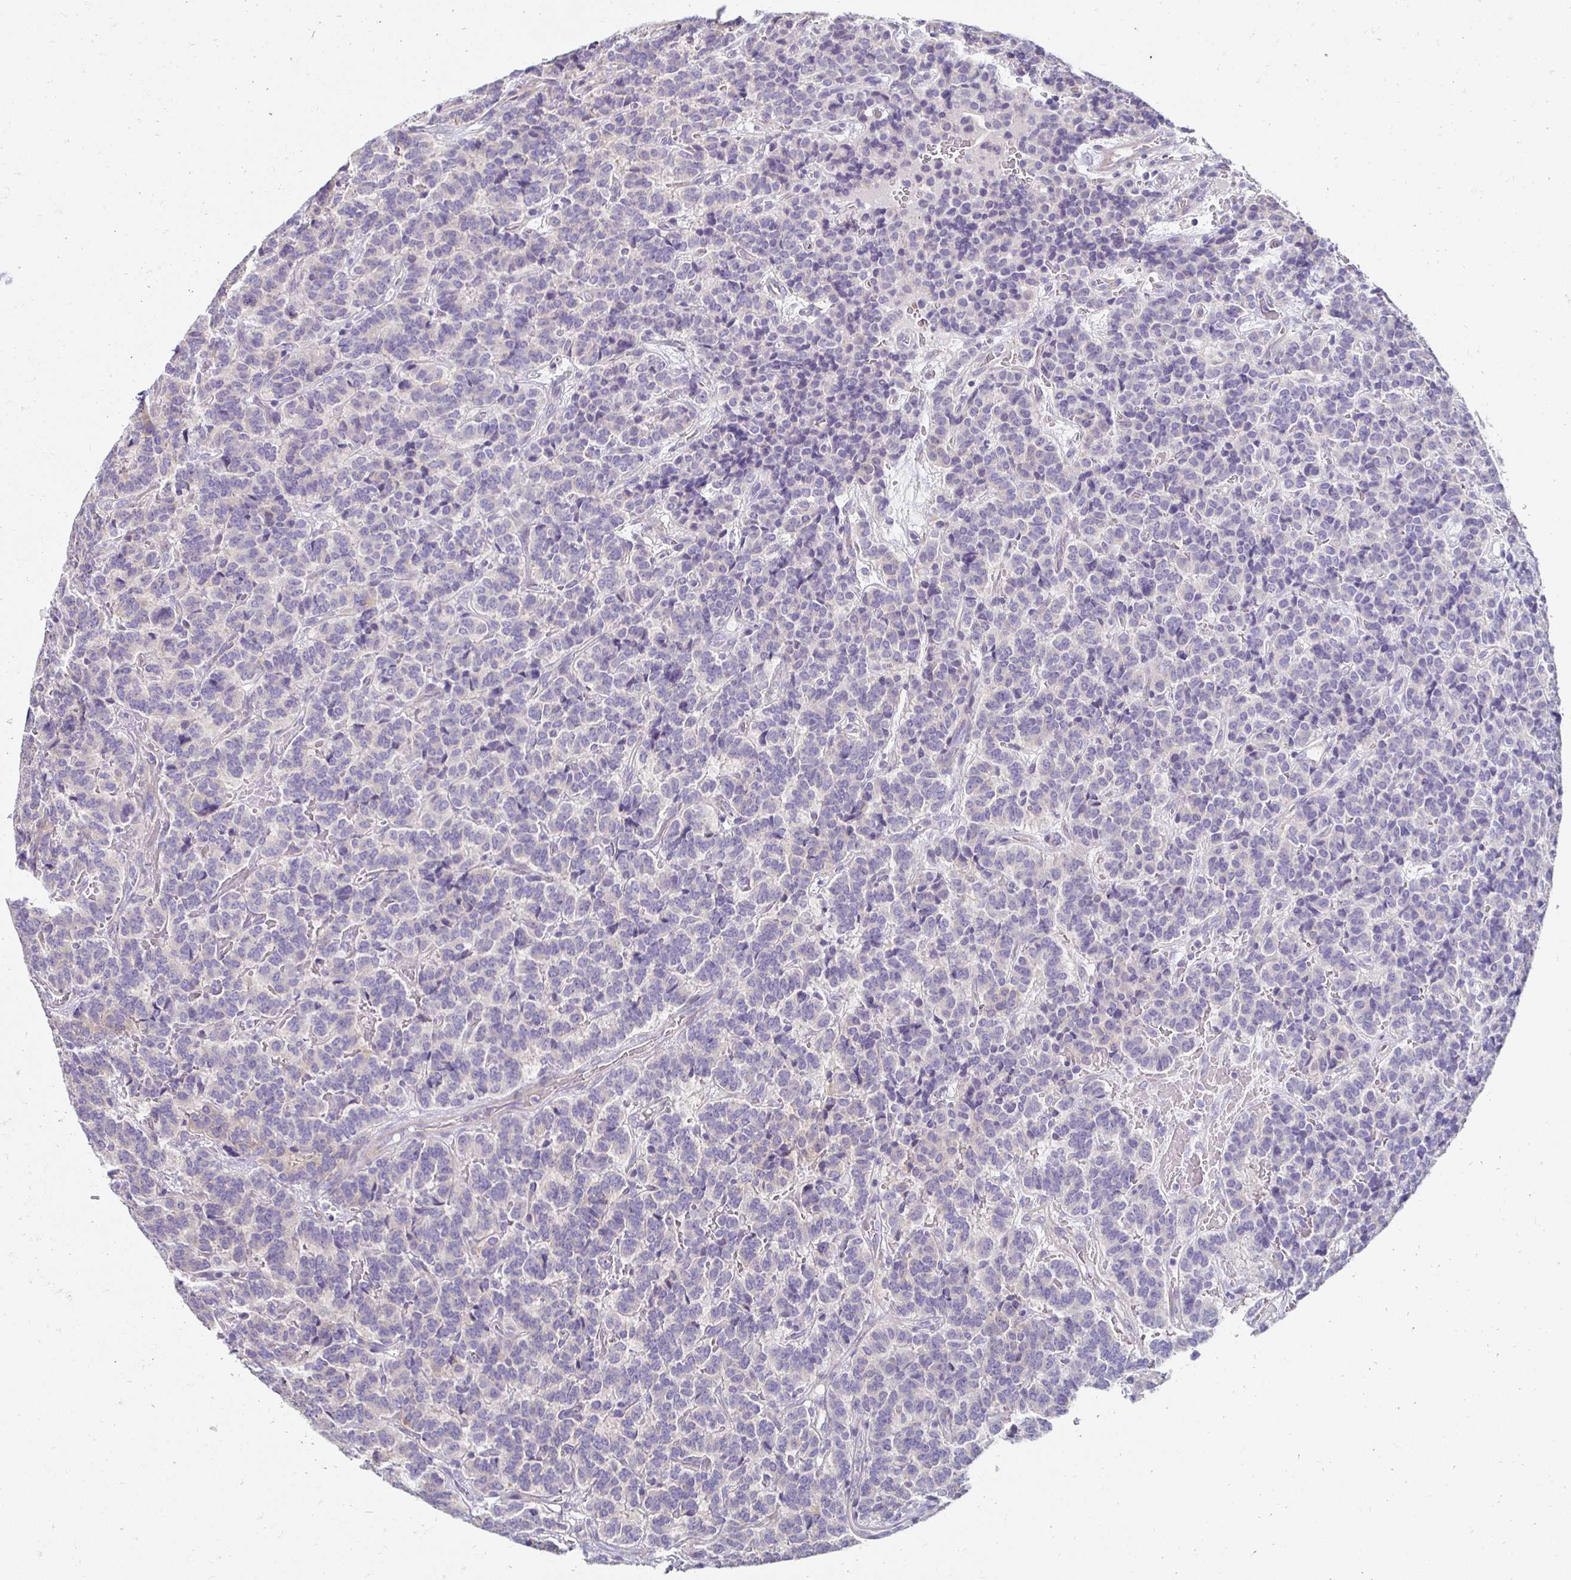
{"staining": {"intensity": "negative", "quantity": "none", "location": "none"}, "tissue": "carcinoid", "cell_type": "Tumor cells", "image_type": "cancer", "snomed": [{"axis": "morphology", "description": "Carcinoid, malignant, NOS"}, {"axis": "topography", "description": "Pancreas"}], "caption": "This is a micrograph of IHC staining of malignant carcinoid, which shows no staining in tumor cells.", "gene": "AKAP6", "patient": {"sex": "male", "age": 36}}